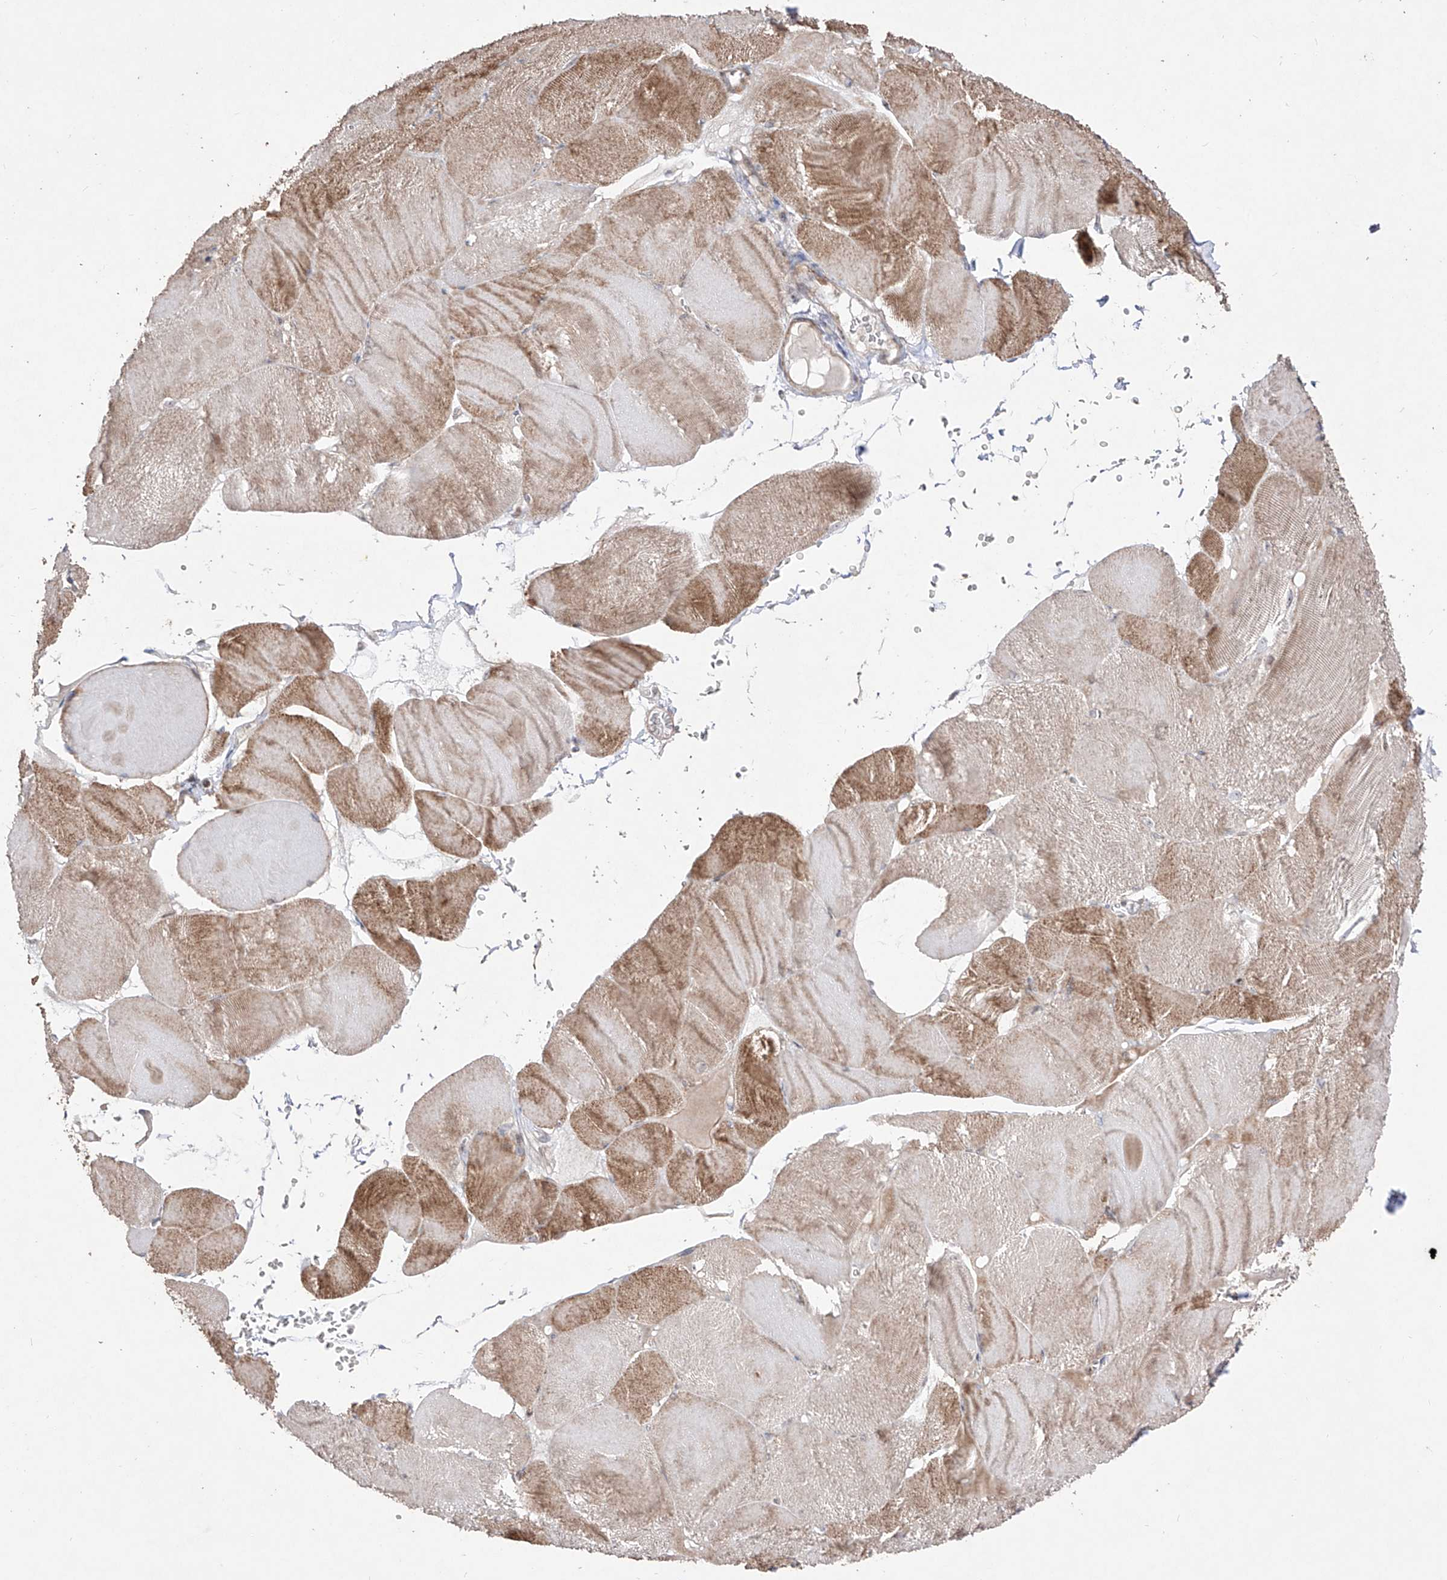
{"staining": {"intensity": "moderate", "quantity": "25%-75%", "location": "cytoplasmic/membranous"}, "tissue": "skeletal muscle", "cell_type": "Myocytes", "image_type": "normal", "snomed": [{"axis": "morphology", "description": "Normal tissue, NOS"}, {"axis": "morphology", "description": "Basal cell carcinoma"}, {"axis": "topography", "description": "Skeletal muscle"}], "caption": "Immunohistochemical staining of benign human skeletal muscle demonstrates moderate cytoplasmic/membranous protein expression in about 25%-75% of myocytes. (brown staining indicates protein expression, while blue staining denotes nuclei).", "gene": "YKT6", "patient": {"sex": "female", "age": 64}}